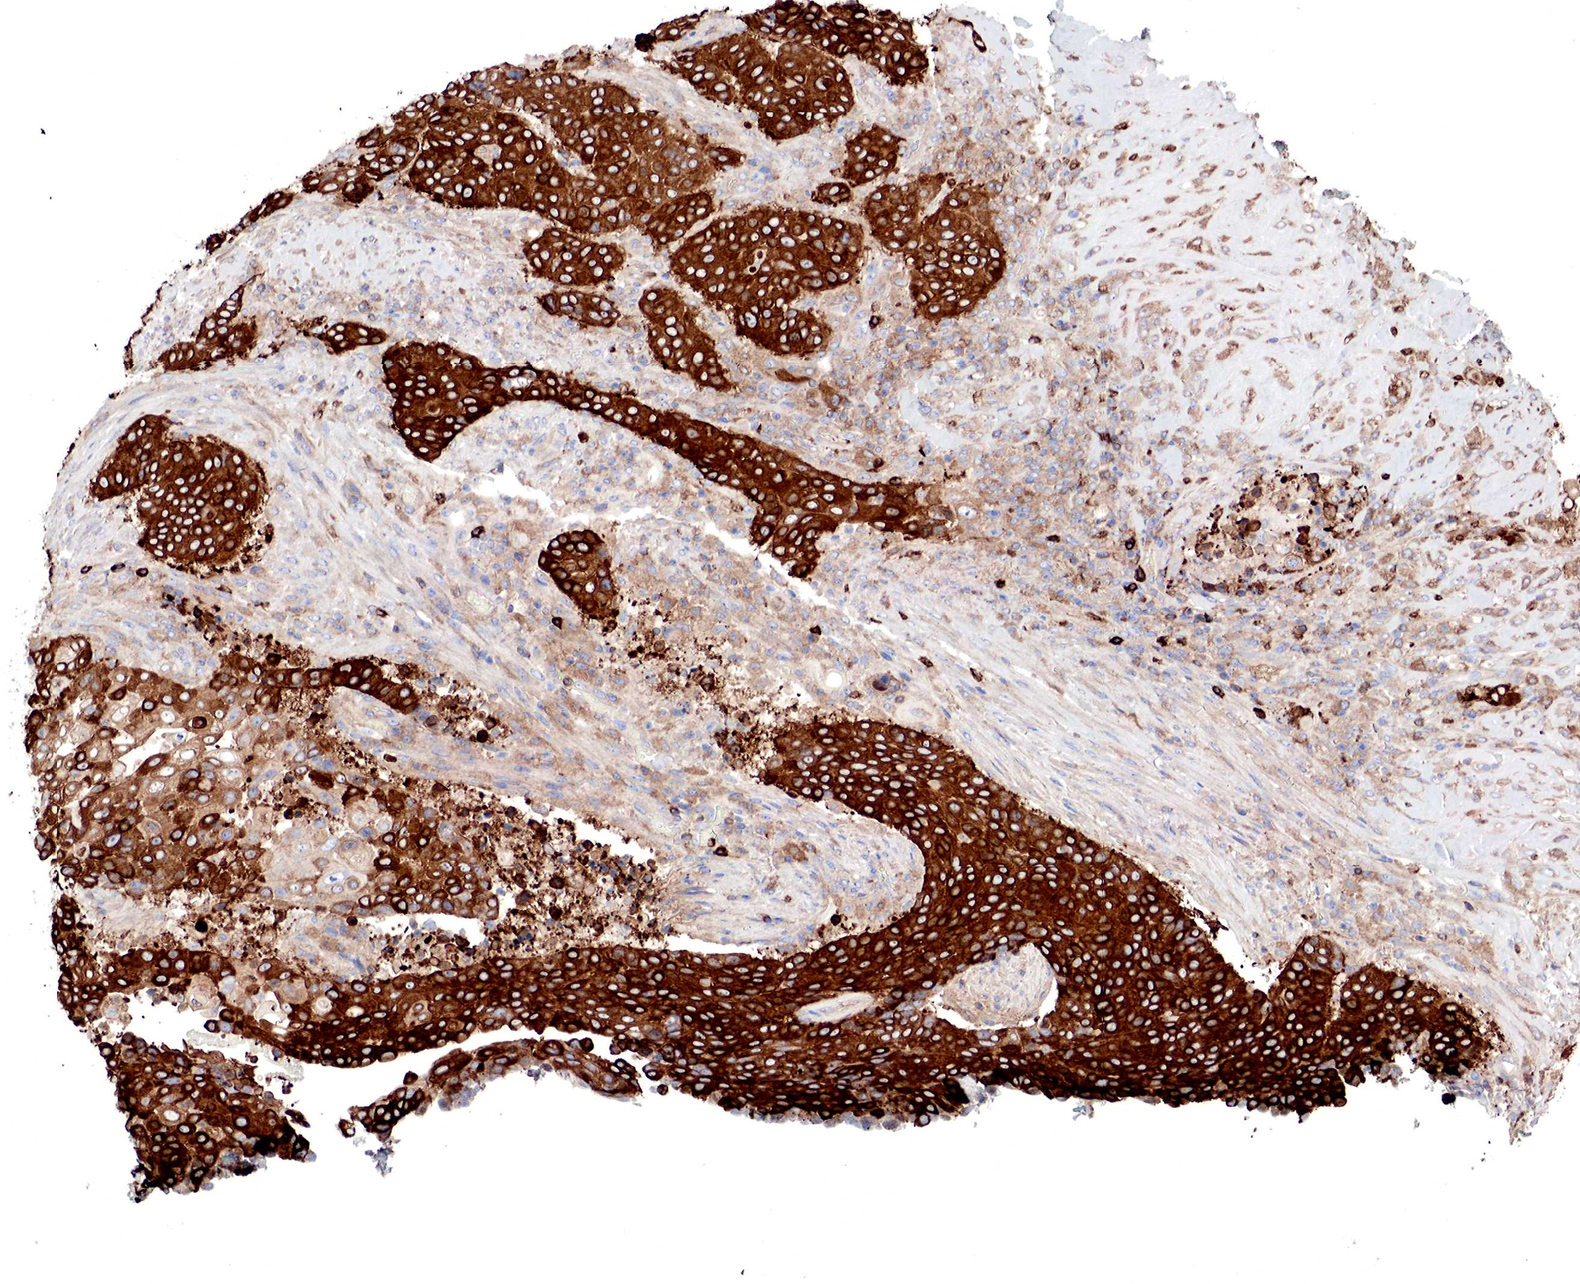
{"staining": {"intensity": "strong", "quantity": ">75%", "location": "cytoplasmic/membranous"}, "tissue": "urothelial cancer", "cell_type": "Tumor cells", "image_type": "cancer", "snomed": [{"axis": "morphology", "description": "Urothelial carcinoma, High grade"}, {"axis": "topography", "description": "Urinary bladder"}], "caption": "Human urothelial cancer stained with a brown dye demonstrates strong cytoplasmic/membranous positive staining in about >75% of tumor cells.", "gene": "G6PD", "patient": {"sex": "male", "age": 74}}